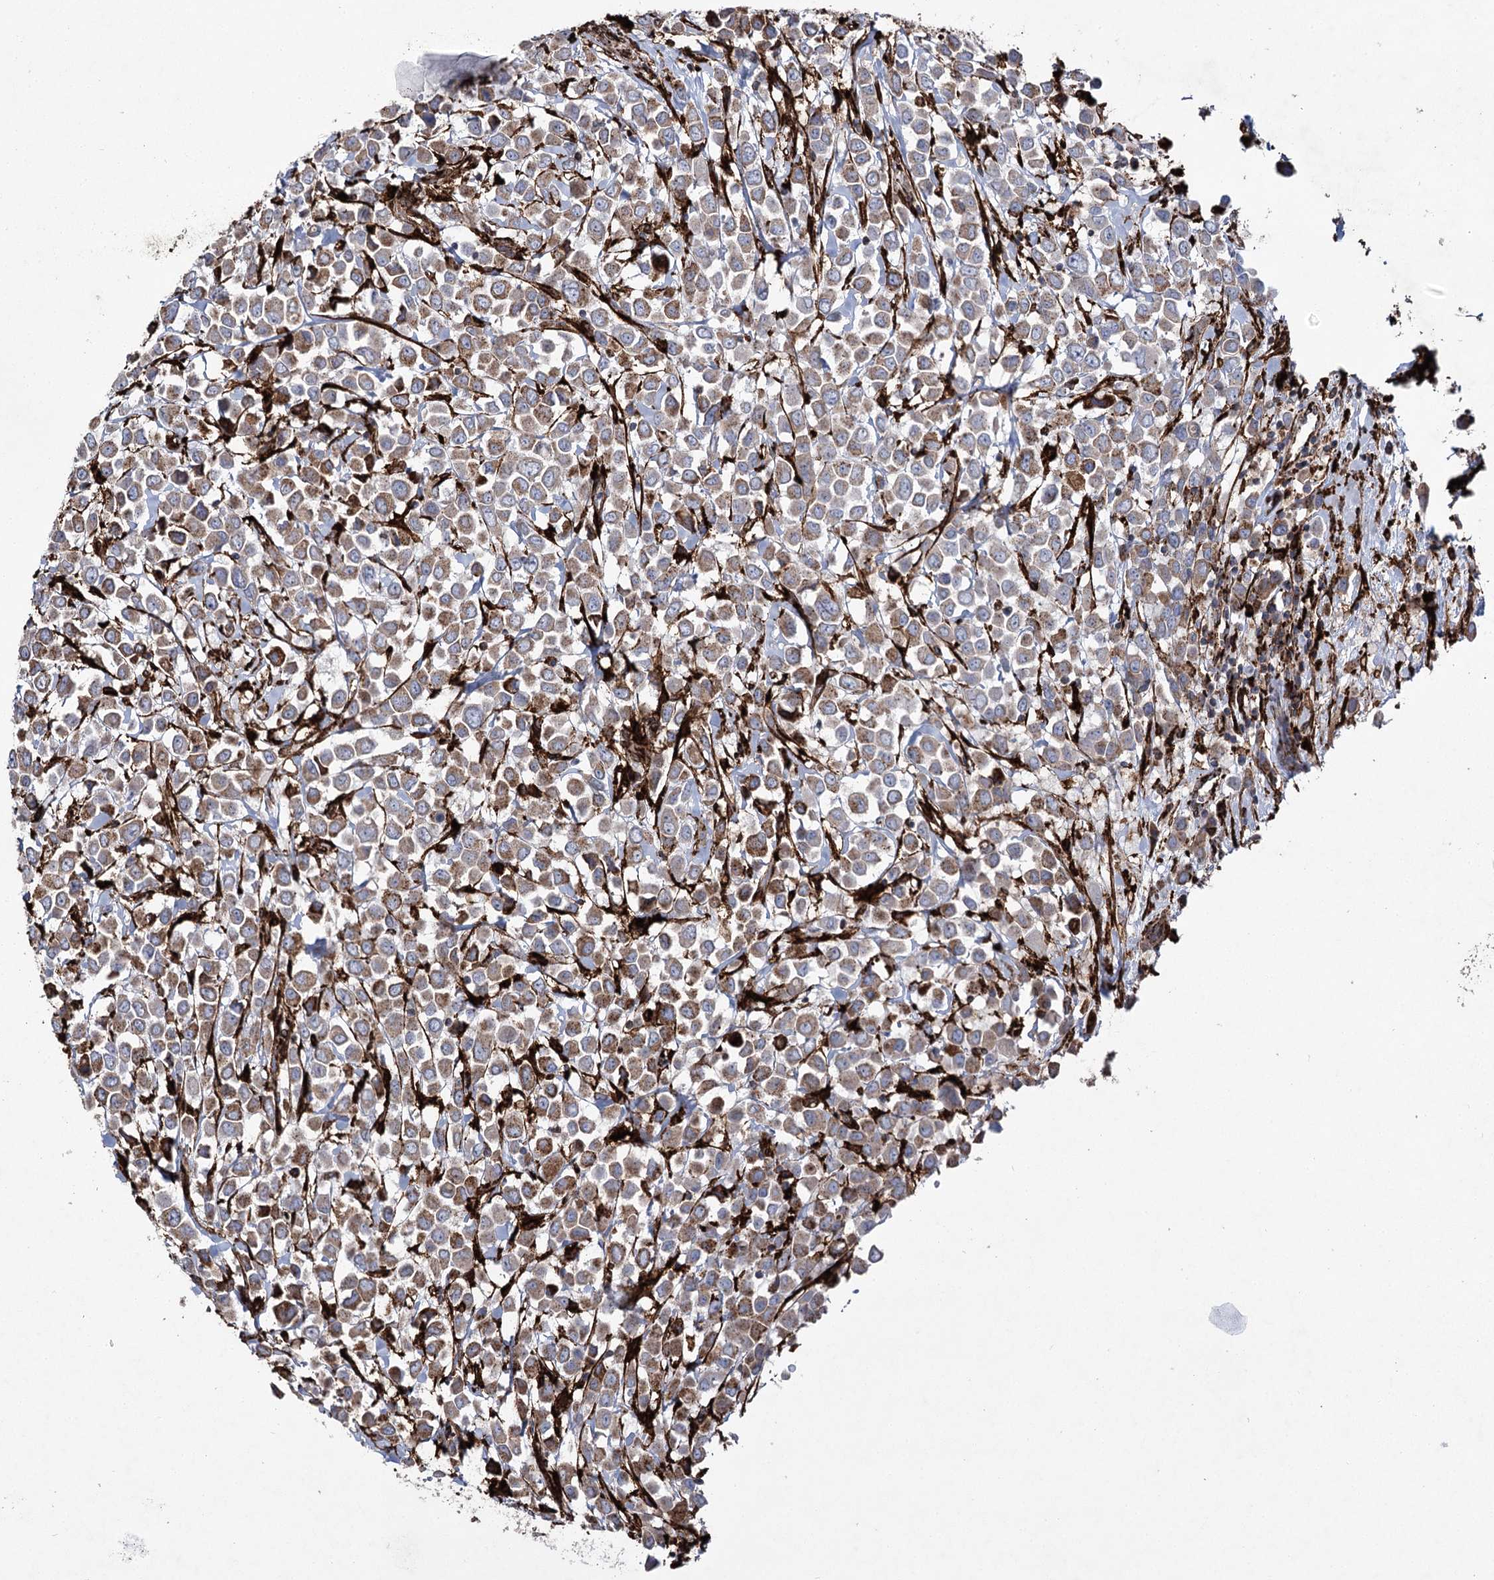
{"staining": {"intensity": "weak", "quantity": ">75%", "location": "cytoplasmic/membranous"}, "tissue": "breast cancer", "cell_type": "Tumor cells", "image_type": "cancer", "snomed": [{"axis": "morphology", "description": "Duct carcinoma"}, {"axis": "topography", "description": "Breast"}], "caption": "Immunohistochemical staining of human breast cancer reveals low levels of weak cytoplasmic/membranous expression in approximately >75% of tumor cells.", "gene": "DCUN1D4", "patient": {"sex": "female", "age": 61}}